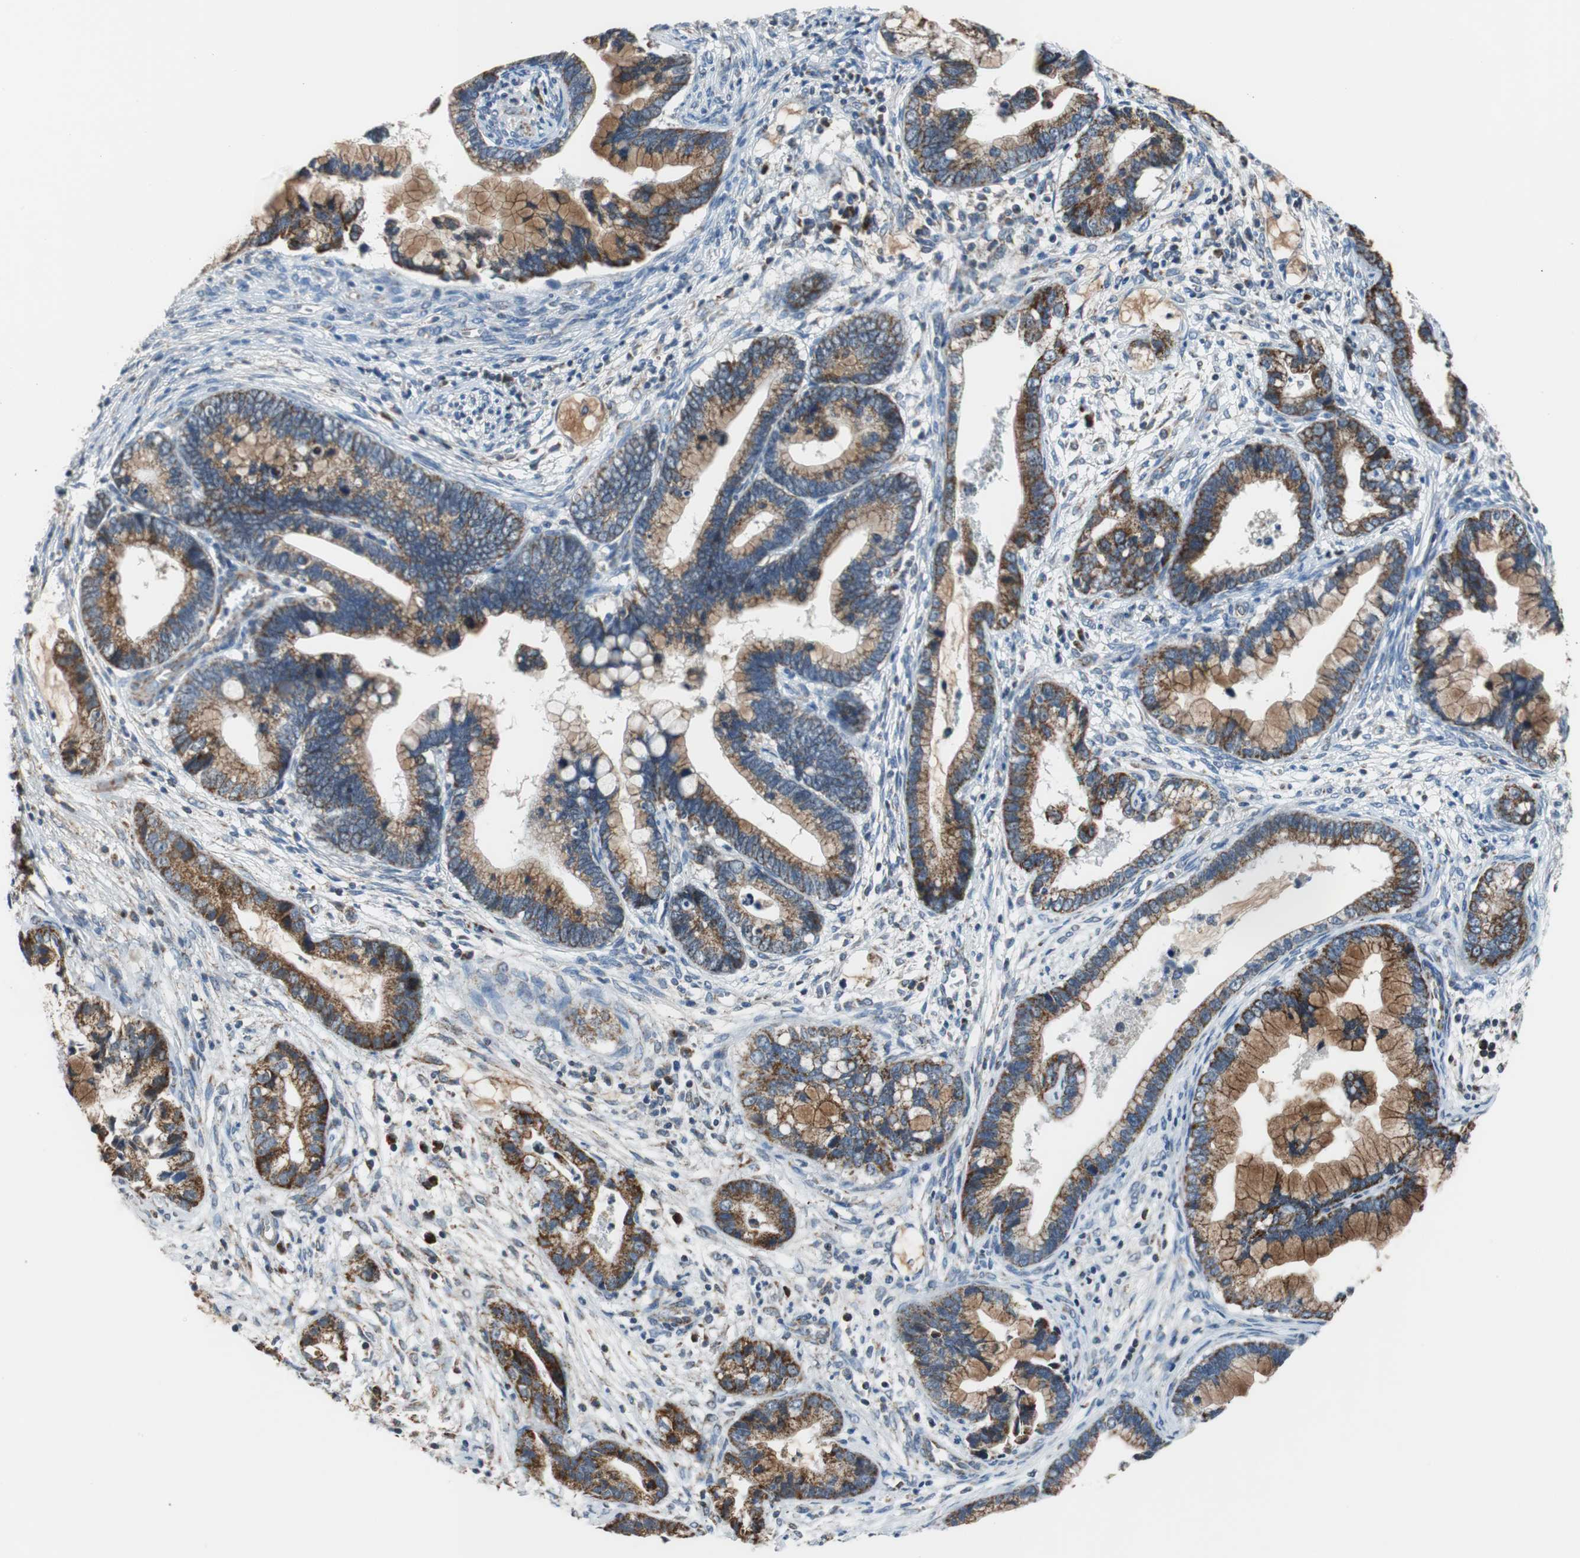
{"staining": {"intensity": "strong", "quantity": ">75%", "location": "cytoplasmic/membranous"}, "tissue": "cervical cancer", "cell_type": "Tumor cells", "image_type": "cancer", "snomed": [{"axis": "morphology", "description": "Adenocarcinoma, NOS"}, {"axis": "topography", "description": "Cervix"}], "caption": "Cervical cancer stained with a brown dye displays strong cytoplasmic/membranous positive expression in approximately >75% of tumor cells.", "gene": "PITRM1", "patient": {"sex": "female", "age": 44}}